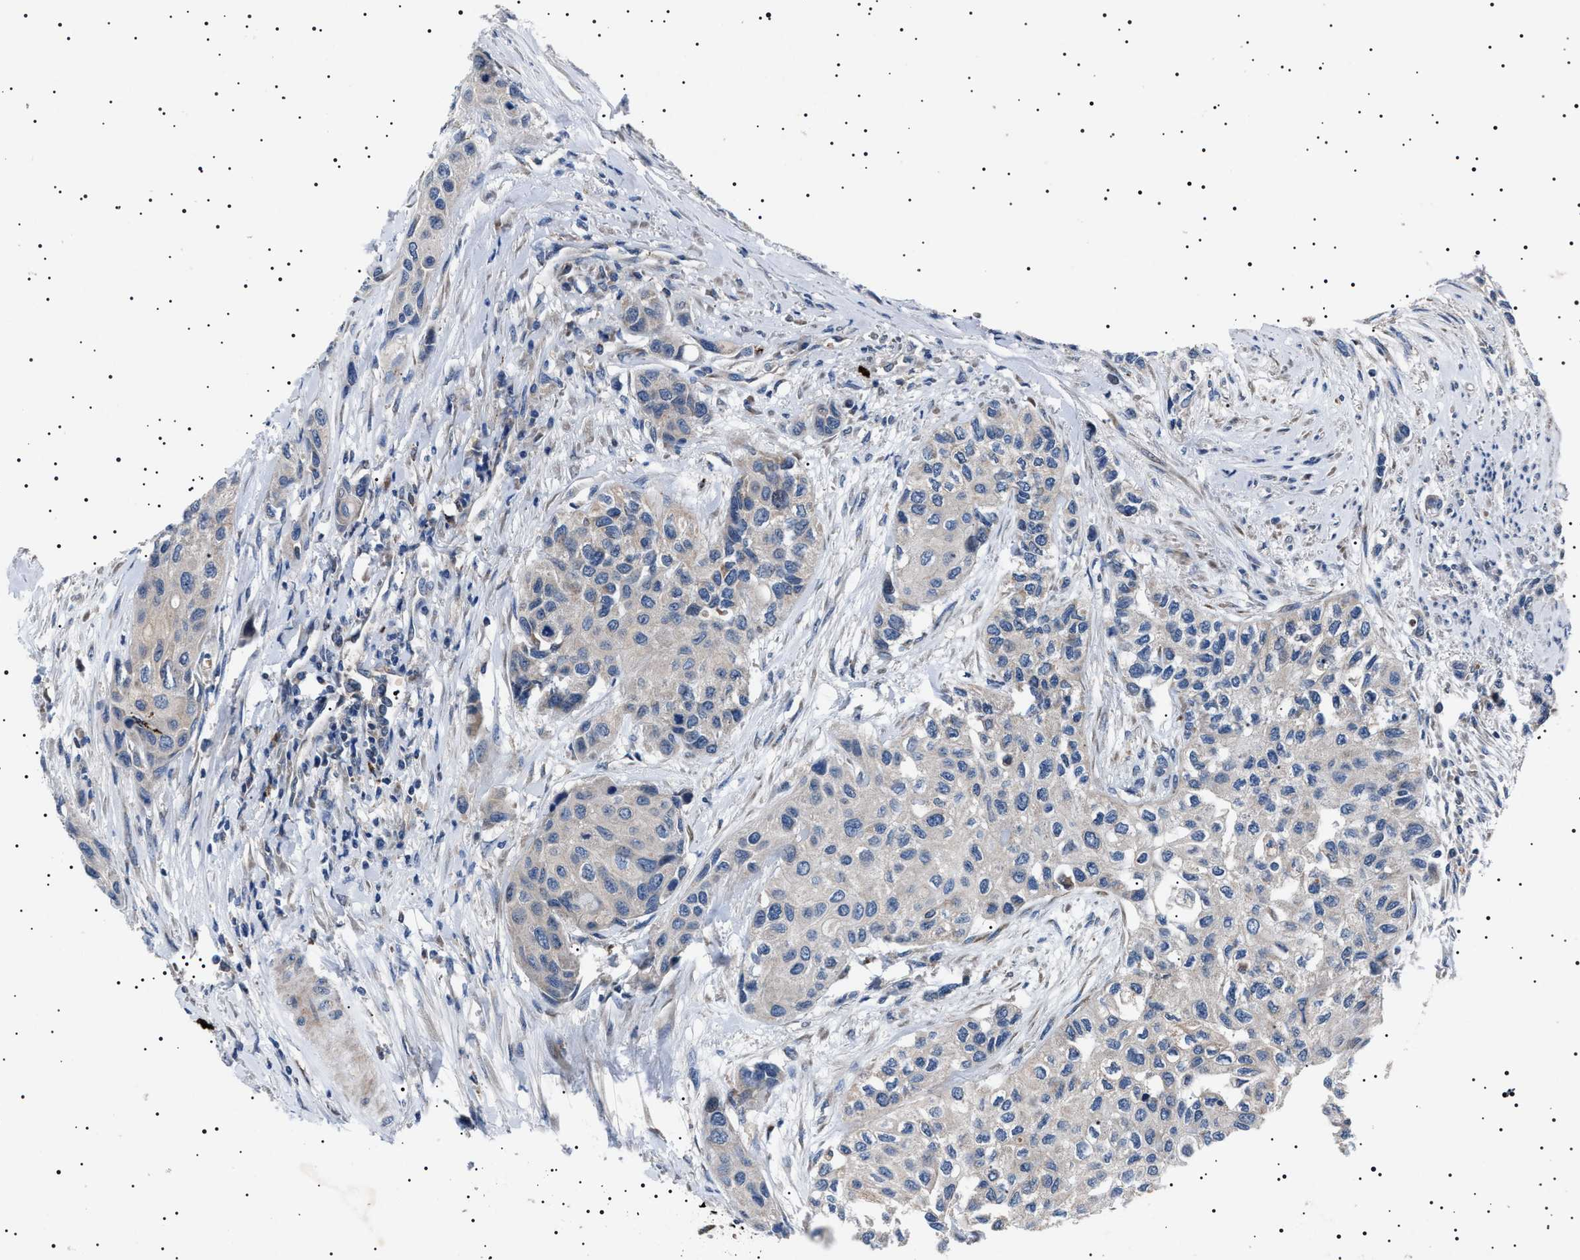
{"staining": {"intensity": "negative", "quantity": "none", "location": "none"}, "tissue": "urothelial cancer", "cell_type": "Tumor cells", "image_type": "cancer", "snomed": [{"axis": "morphology", "description": "Urothelial carcinoma, High grade"}, {"axis": "topography", "description": "Urinary bladder"}], "caption": "Tumor cells show no significant staining in high-grade urothelial carcinoma. (Immunohistochemistry (ihc), brightfield microscopy, high magnification).", "gene": "PTRH1", "patient": {"sex": "female", "age": 56}}